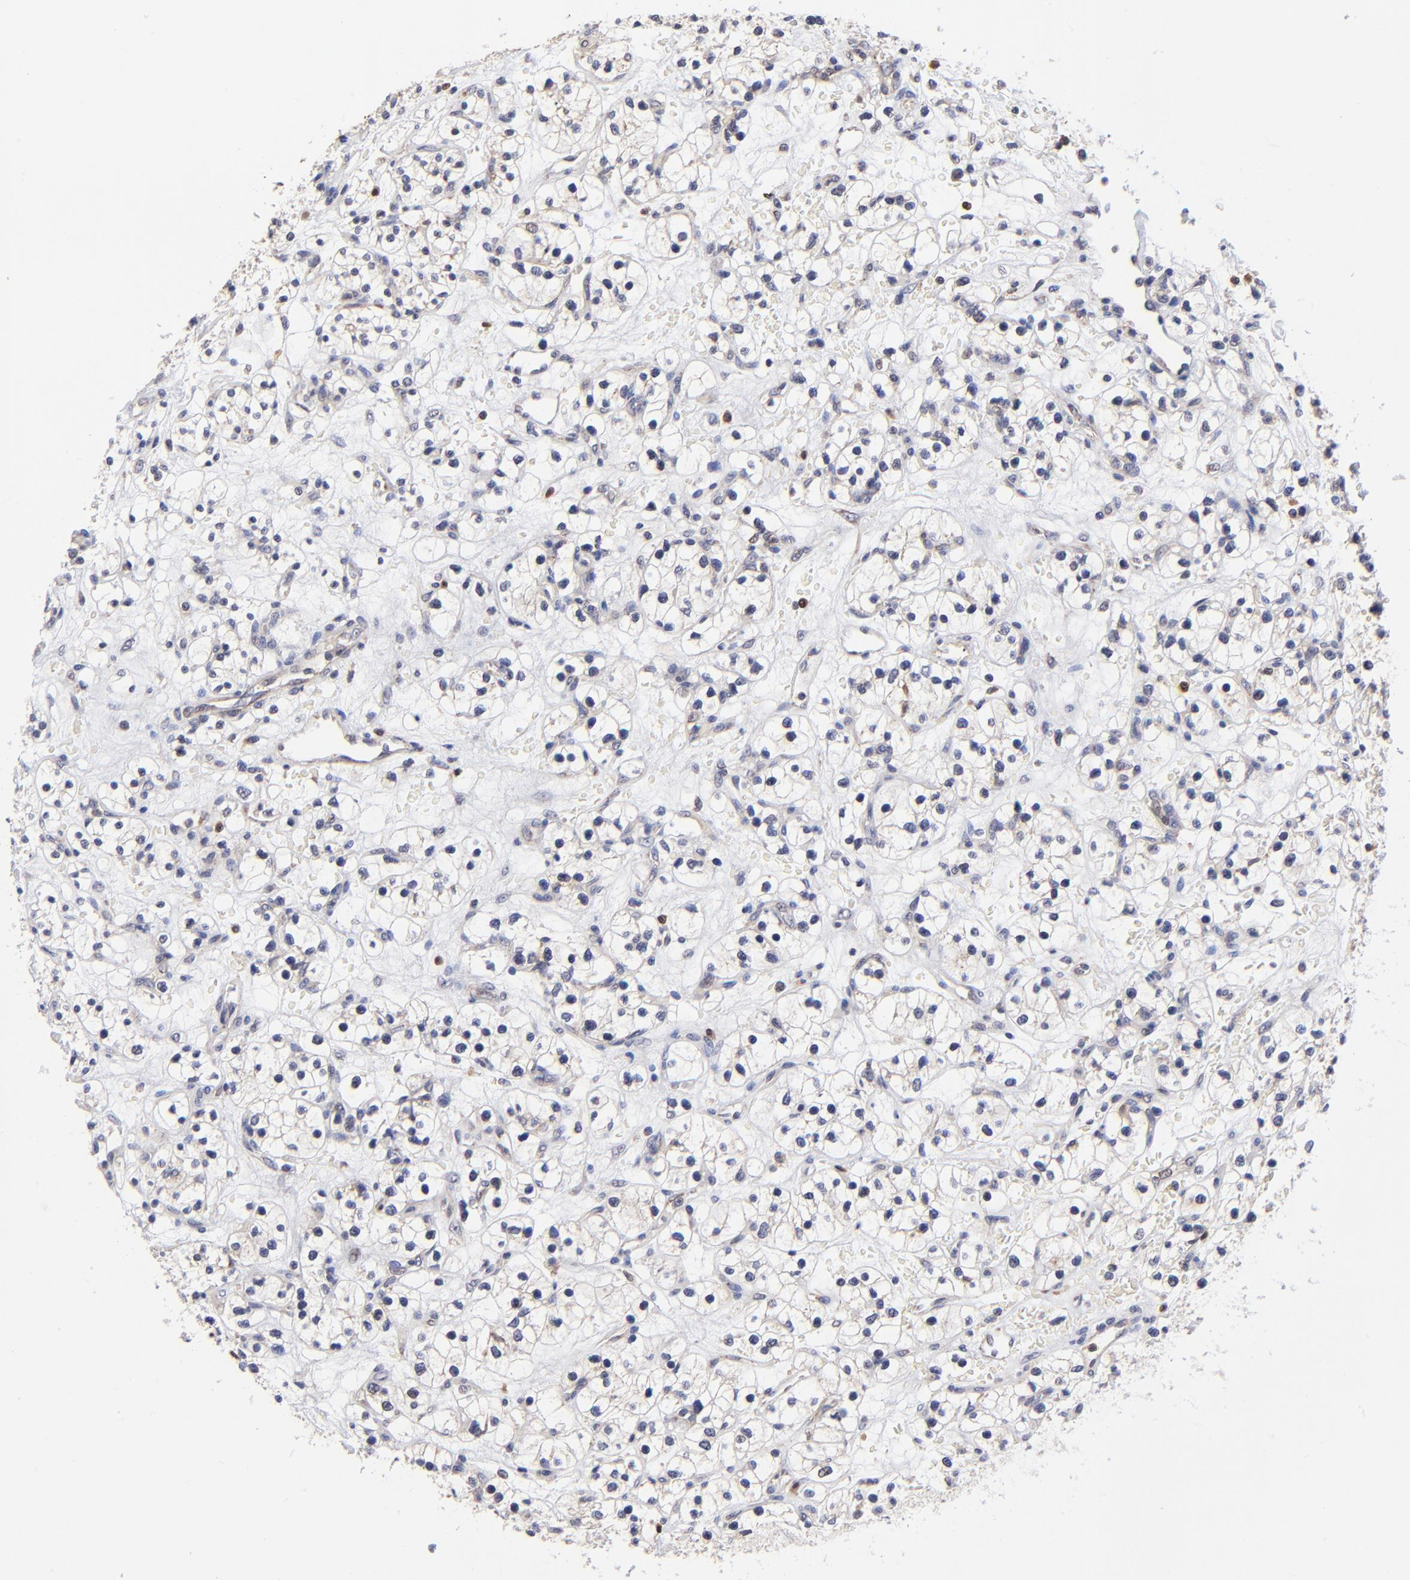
{"staining": {"intensity": "negative", "quantity": "none", "location": "none"}, "tissue": "renal cancer", "cell_type": "Tumor cells", "image_type": "cancer", "snomed": [{"axis": "morphology", "description": "Adenocarcinoma, NOS"}, {"axis": "topography", "description": "Kidney"}], "caption": "DAB immunohistochemical staining of renal cancer shows no significant positivity in tumor cells.", "gene": "FBXL12", "patient": {"sex": "female", "age": 60}}